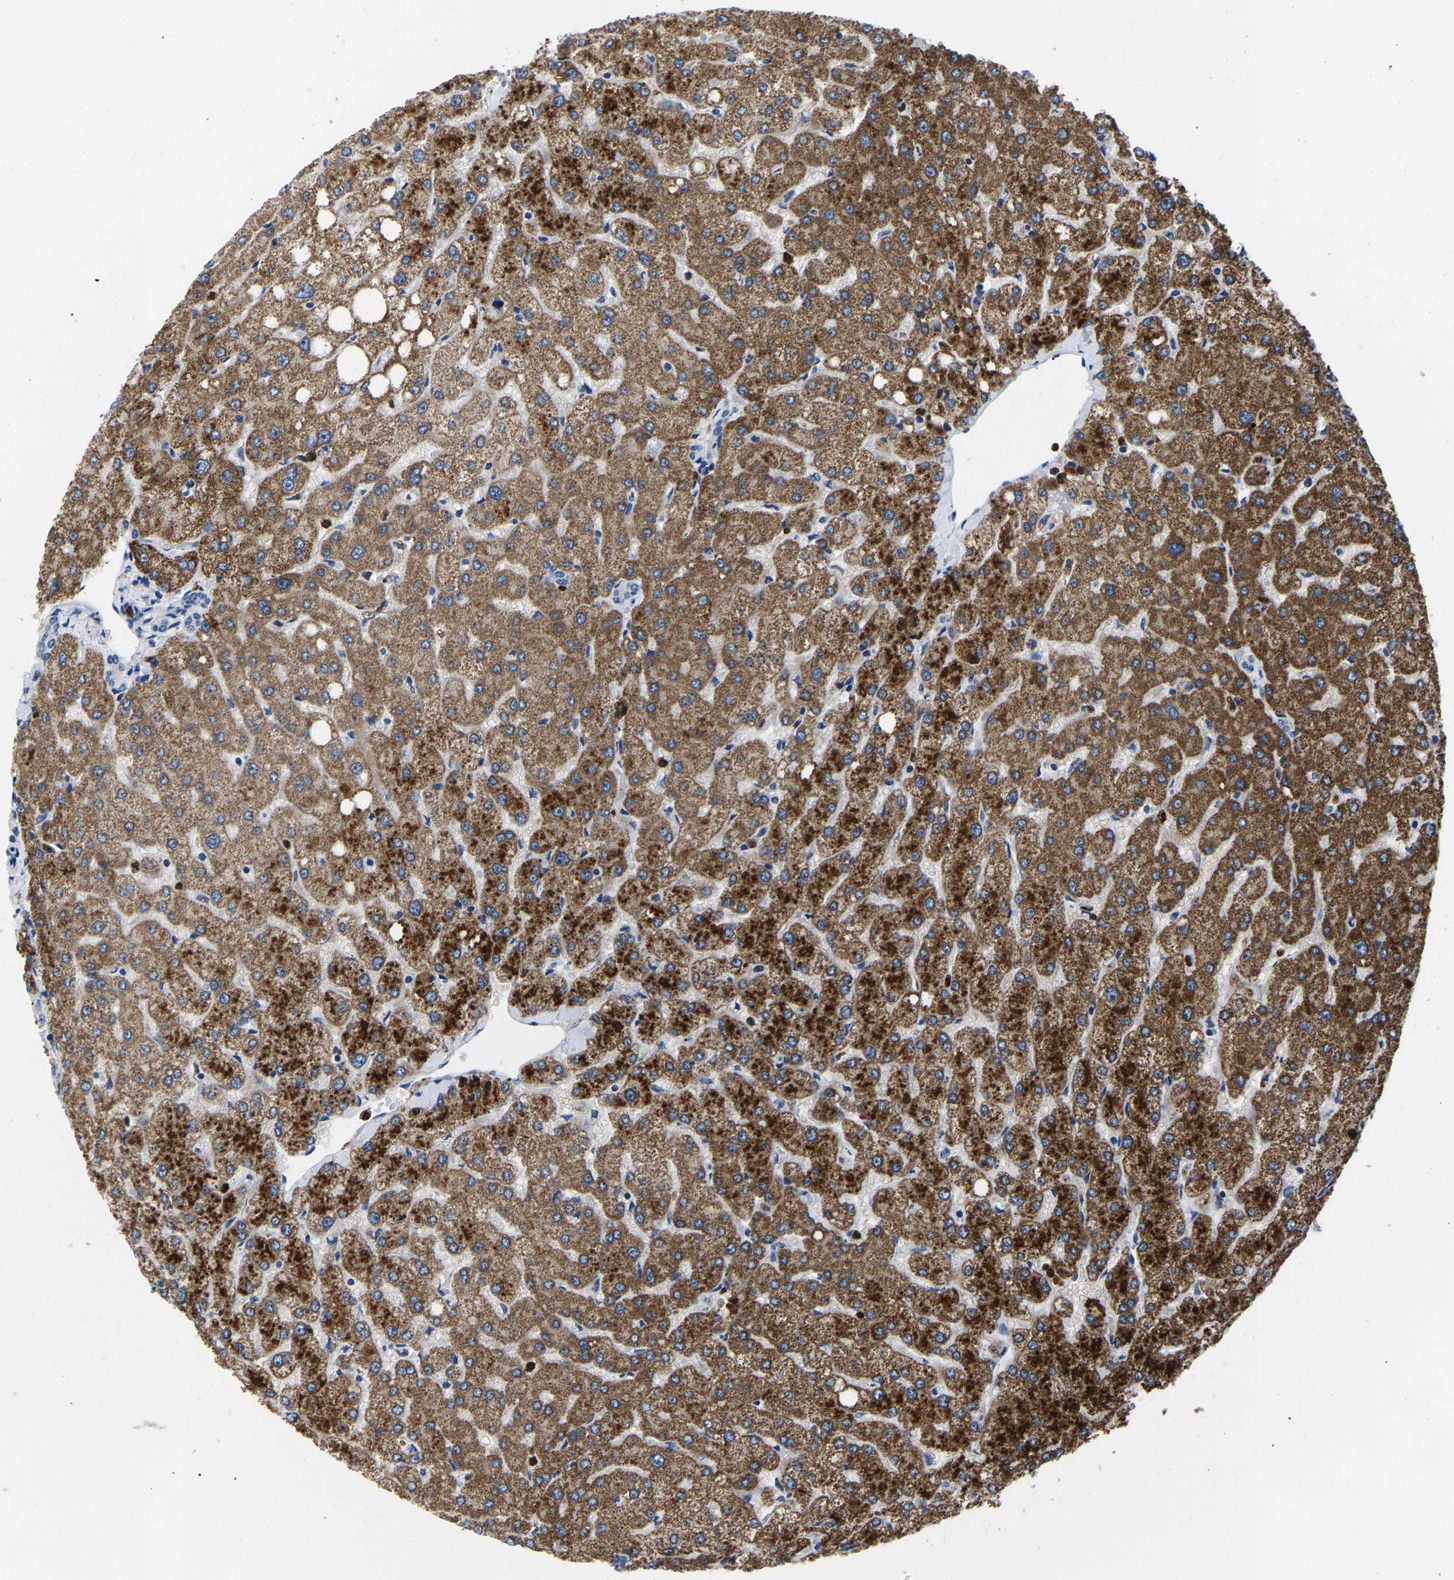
{"staining": {"intensity": "negative", "quantity": "none", "location": "none"}, "tissue": "liver", "cell_type": "Cholangiocytes", "image_type": "normal", "snomed": [{"axis": "morphology", "description": "Normal tissue, NOS"}, {"axis": "topography", "description": "Liver"}], "caption": "Liver stained for a protein using immunohistochemistry (IHC) demonstrates no expression cholangiocytes.", "gene": "TOR1B", "patient": {"sex": "female", "age": 54}}